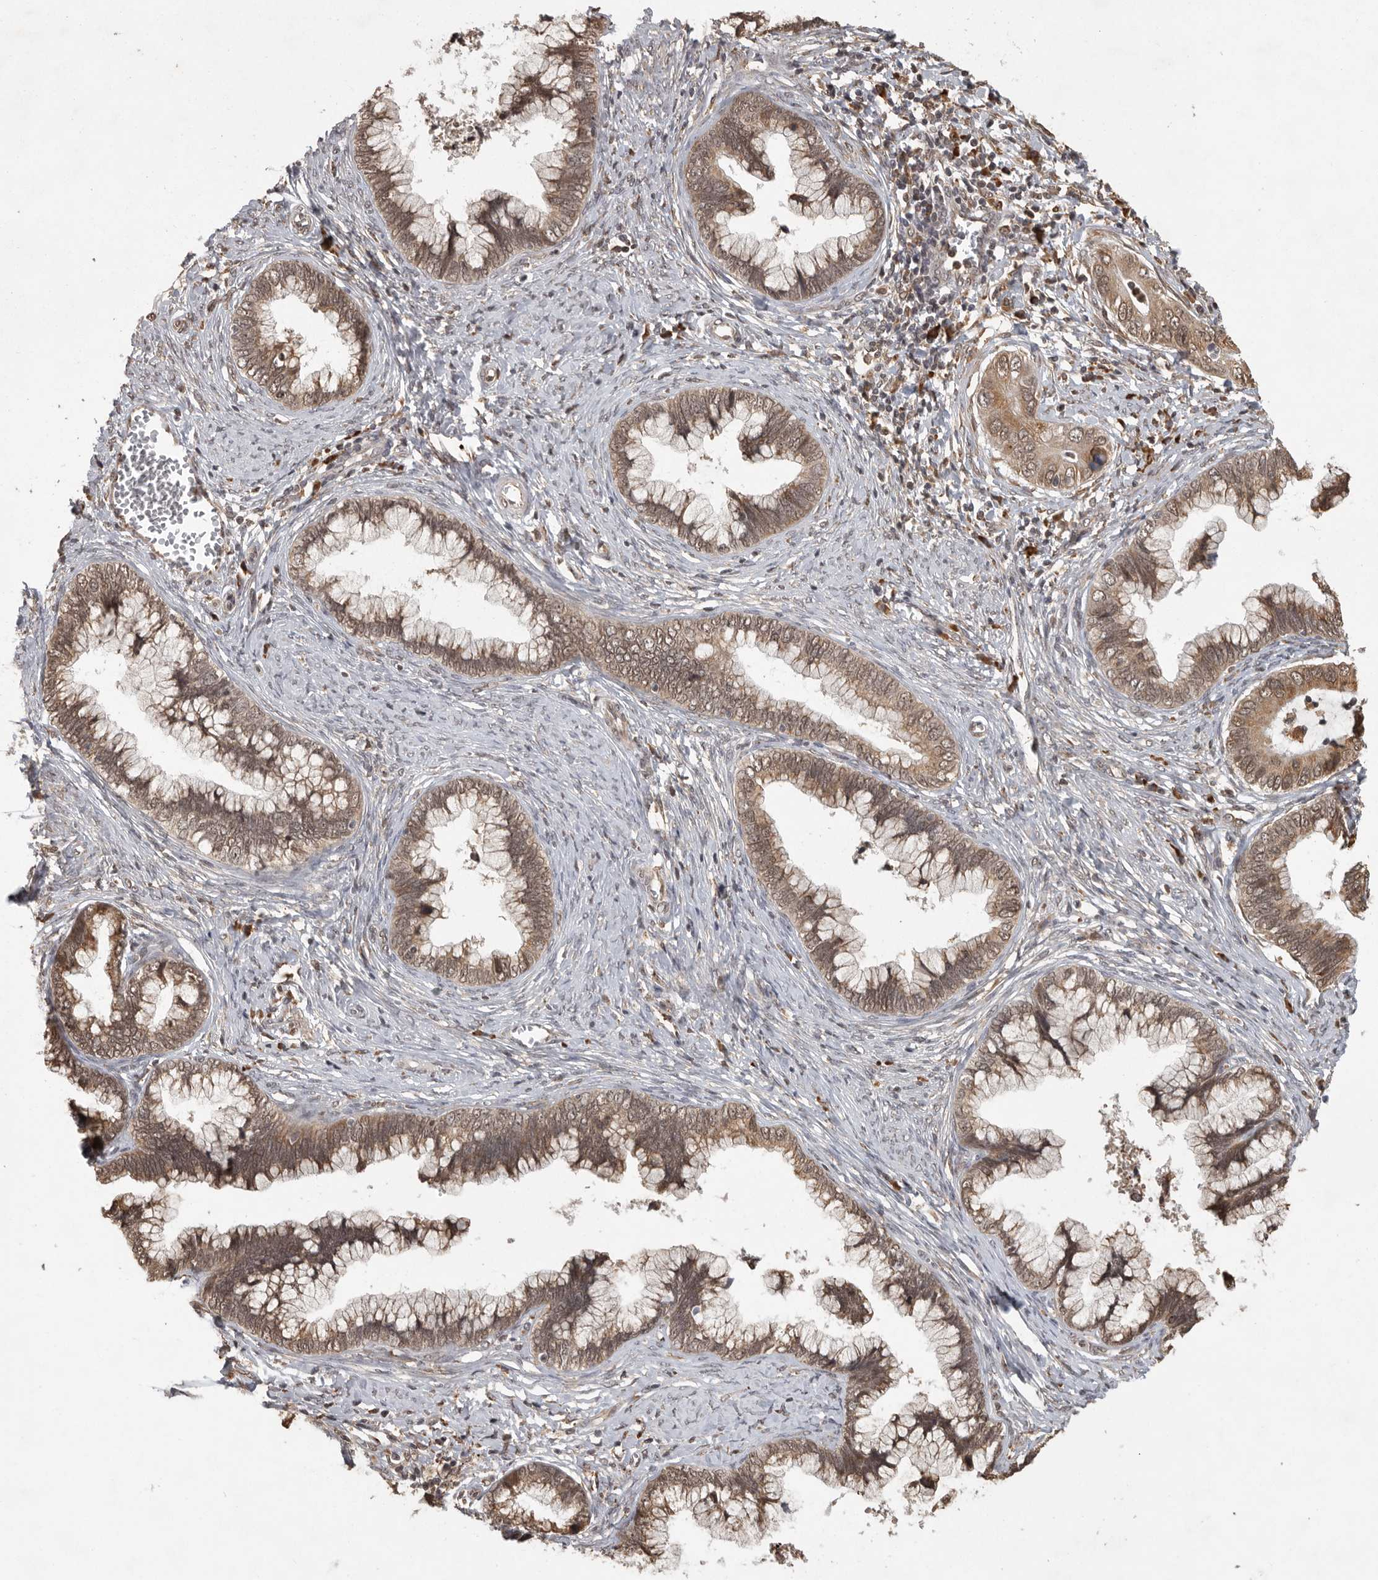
{"staining": {"intensity": "moderate", "quantity": ">75%", "location": "cytoplasmic/membranous,nuclear"}, "tissue": "cervical cancer", "cell_type": "Tumor cells", "image_type": "cancer", "snomed": [{"axis": "morphology", "description": "Adenocarcinoma, NOS"}, {"axis": "topography", "description": "Cervix"}], "caption": "Immunohistochemistry micrograph of neoplastic tissue: human cervical adenocarcinoma stained using immunohistochemistry (IHC) exhibits medium levels of moderate protein expression localized specifically in the cytoplasmic/membranous and nuclear of tumor cells, appearing as a cytoplasmic/membranous and nuclear brown color.", "gene": "ZNF83", "patient": {"sex": "female", "age": 44}}